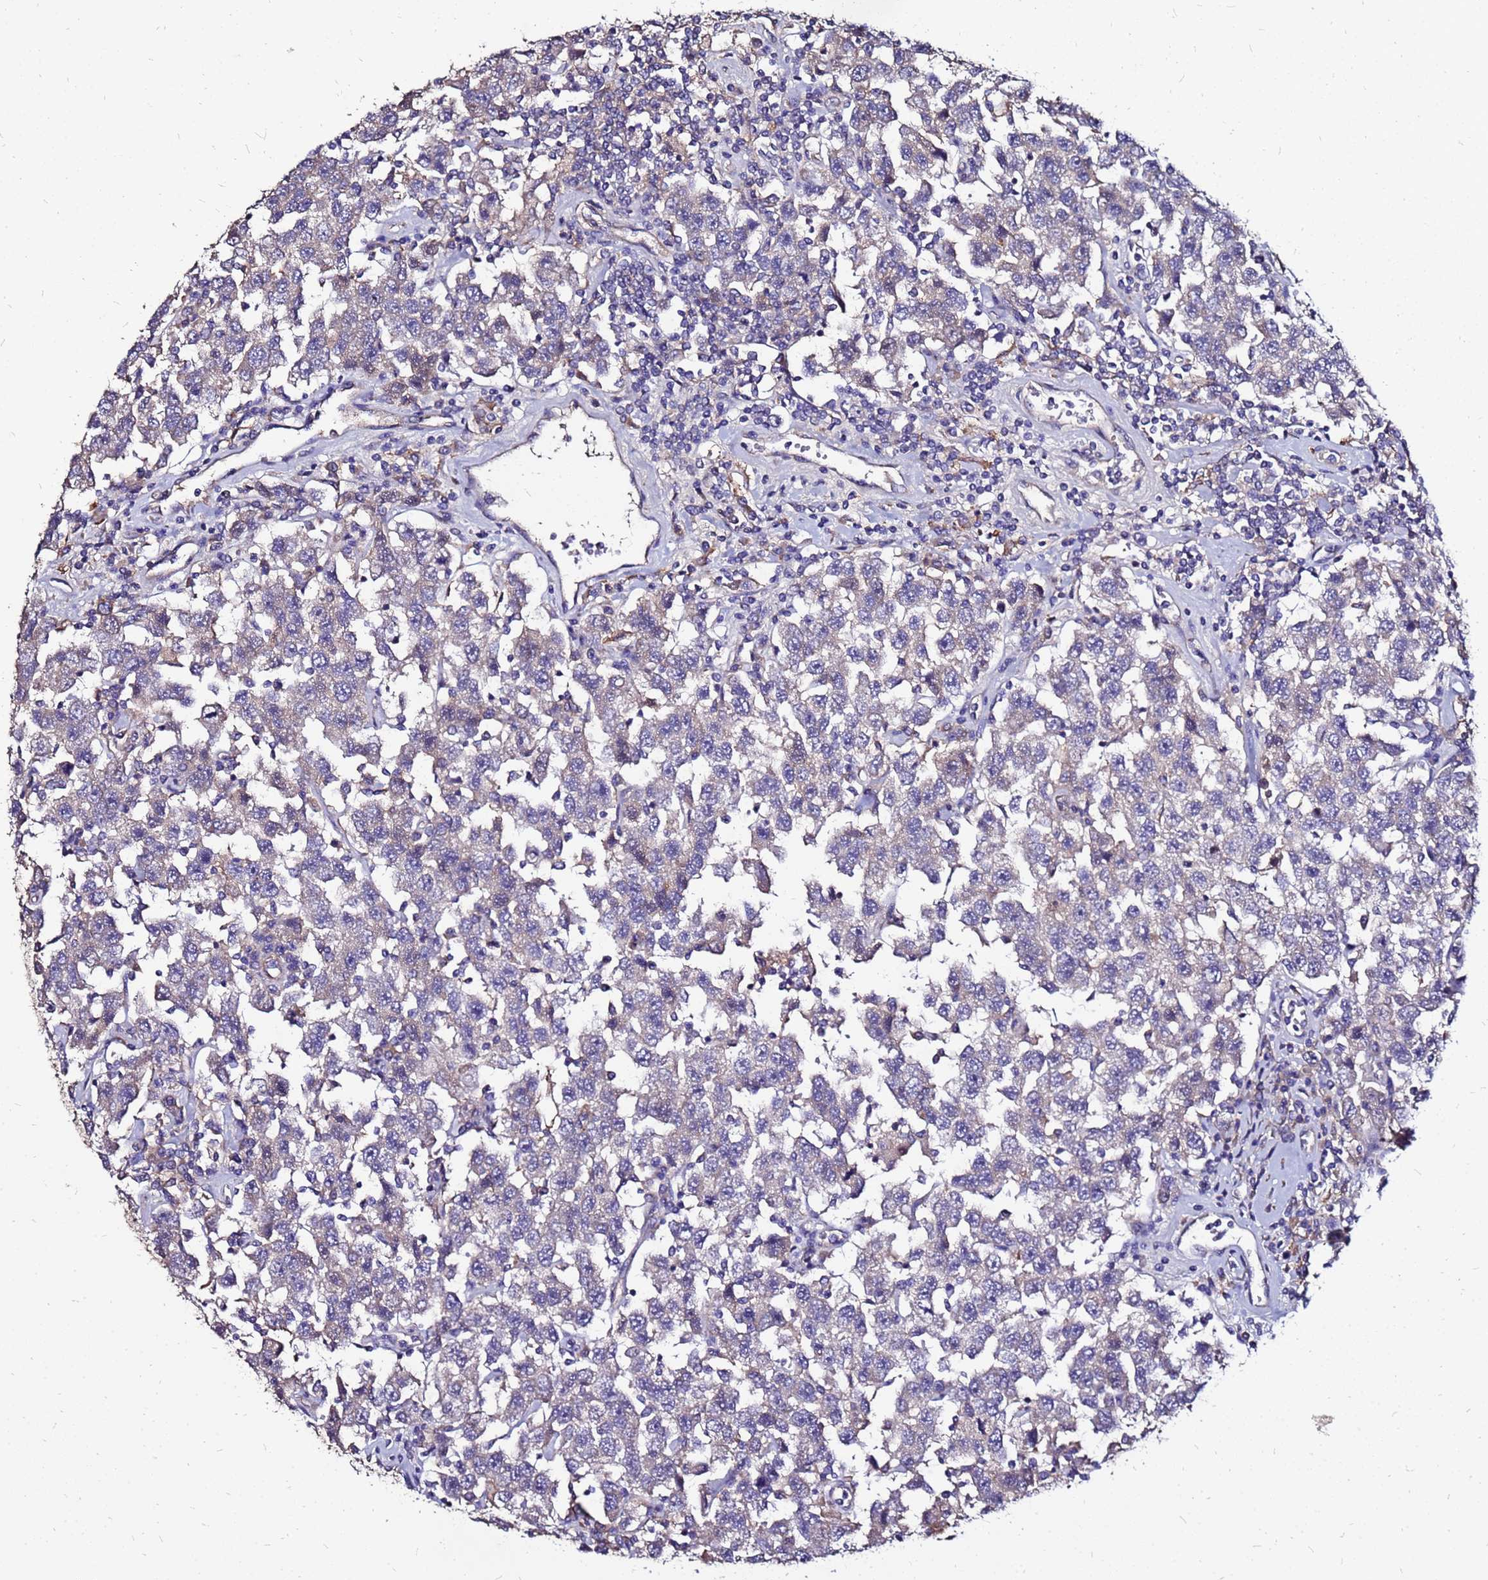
{"staining": {"intensity": "weak", "quantity": "<25%", "location": "cytoplasmic/membranous"}, "tissue": "testis cancer", "cell_type": "Tumor cells", "image_type": "cancer", "snomed": [{"axis": "morphology", "description": "Seminoma, NOS"}, {"axis": "topography", "description": "Testis"}], "caption": "Protein analysis of testis cancer reveals no significant positivity in tumor cells. The staining is performed using DAB brown chromogen with nuclei counter-stained in using hematoxylin.", "gene": "ARHGEF5", "patient": {"sex": "male", "age": 41}}